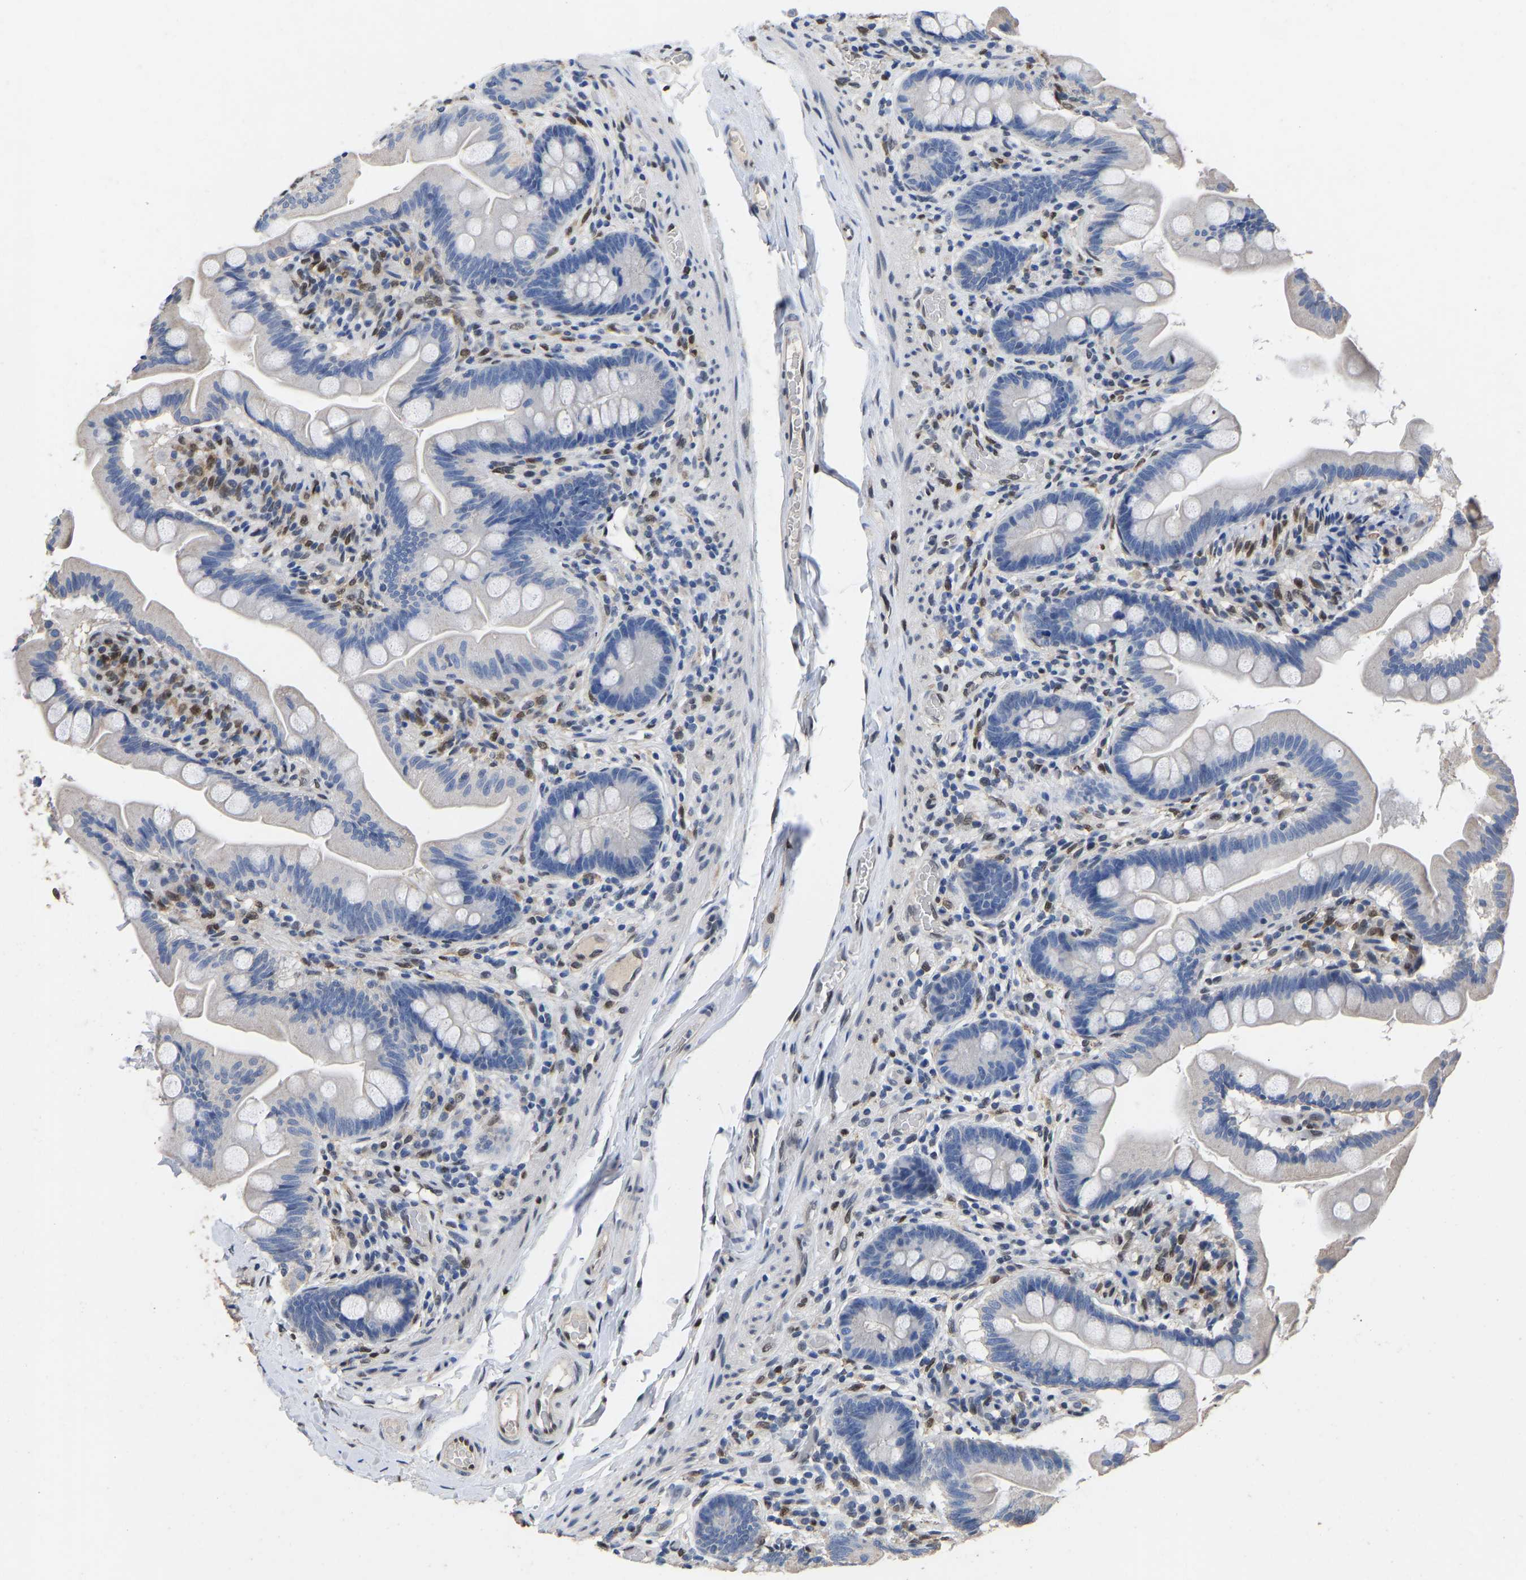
{"staining": {"intensity": "negative", "quantity": "none", "location": "none"}, "tissue": "small intestine", "cell_type": "Glandular cells", "image_type": "normal", "snomed": [{"axis": "morphology", "description": "Normal tissue, NOS"}, {"axis": "topography", "description": "Small intestine"}], "caption": "Immunohistochemical staining of benign small intestine displays no significant expression in glandular cells.", "gene": "QKI", "patient": {"sex": "female", "age": 56}}